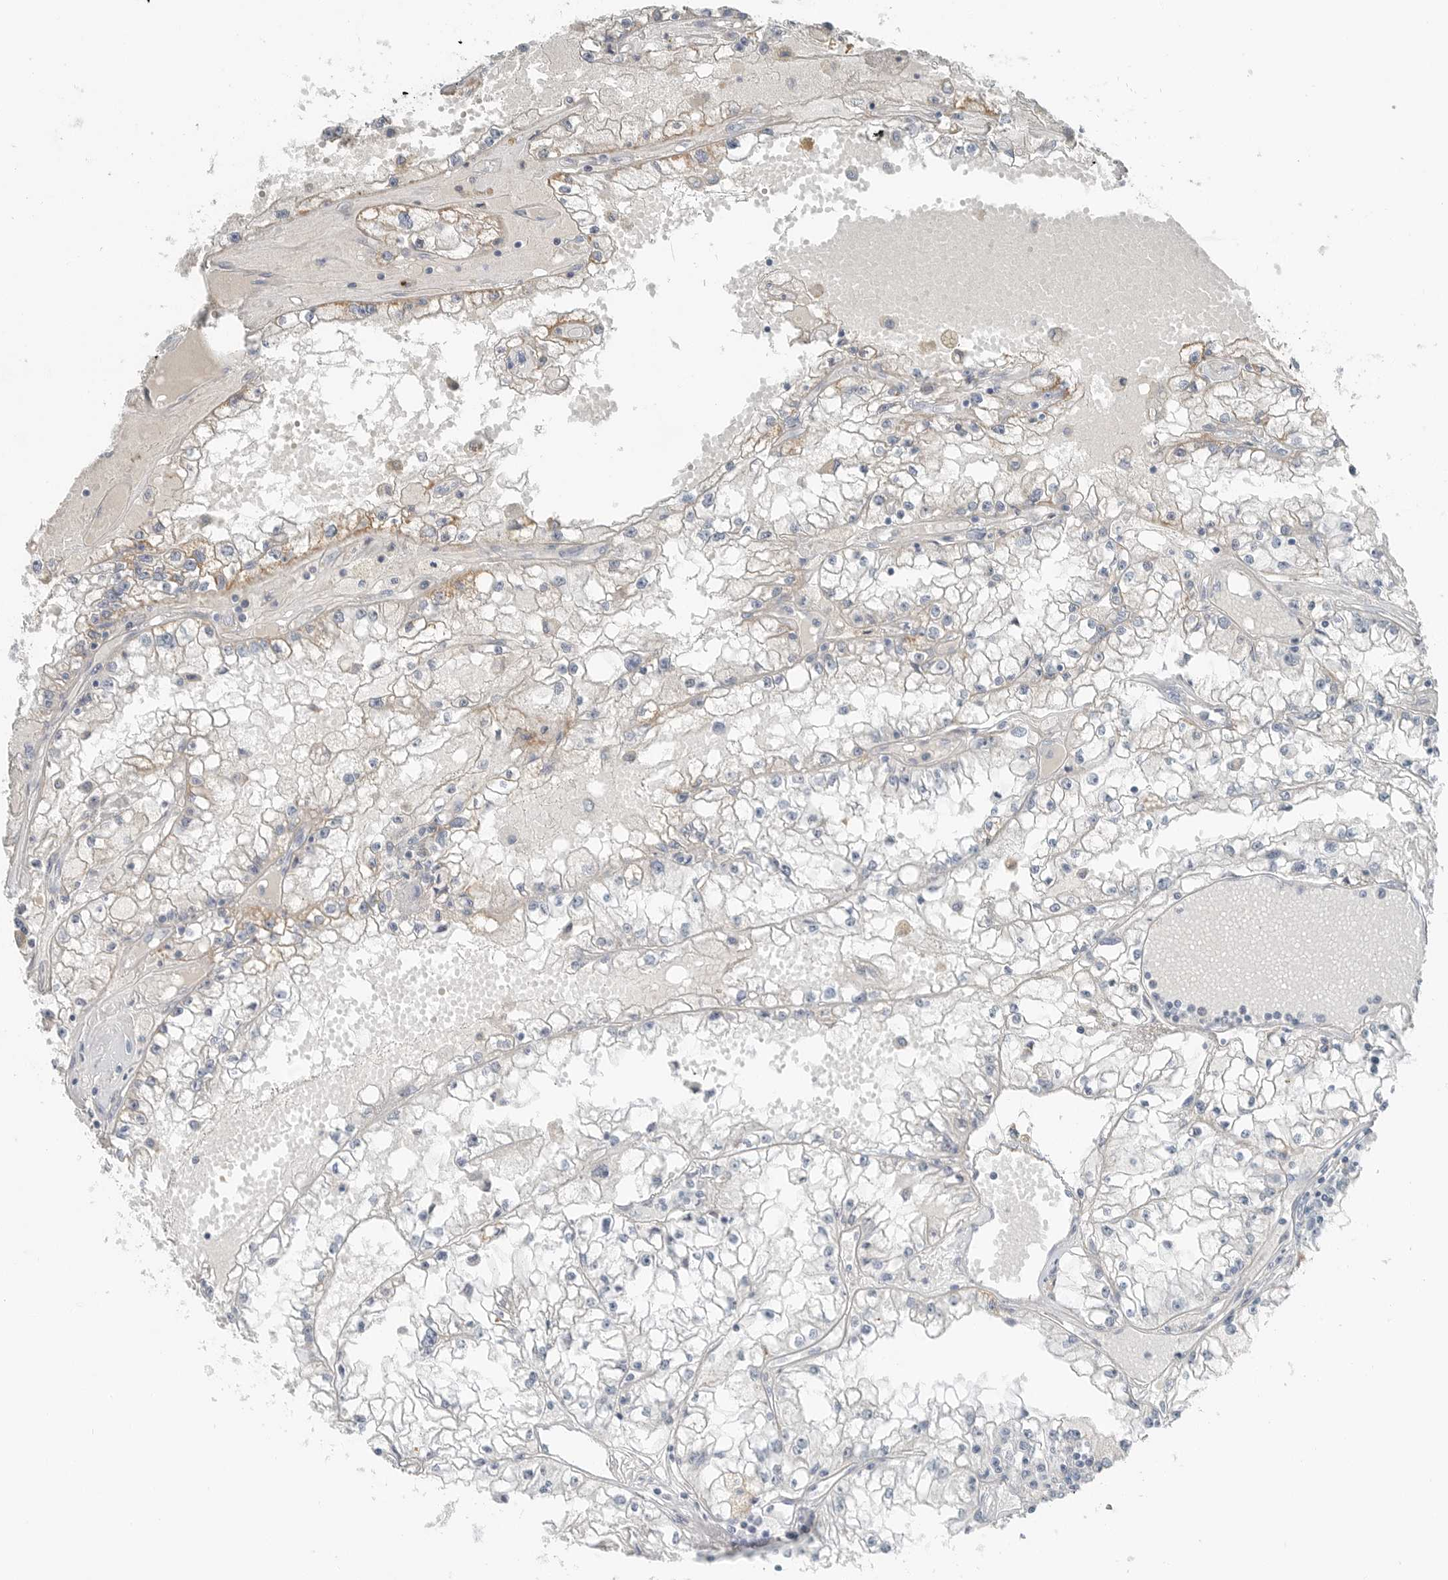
{"staining": {"intensity": "weak", "quantity": "<25%", "location": "cytoplasmic/membranous"}, "tissue": "renal cancer", "cell_type": "Tumor cells", "image_type": "cancer", "snomed": [{"axis": "morphology", "description": "Adenocarcinoma, NOS"}, {"axis": "topography", "description": "Kidney"}], "caption": "A photomicrograph of renal adenocarcinoma stained for a protein displays no brown staining in tumor cells.", "gene": "SERPINB7", "patient": {"sex": "male", "age": 56}}